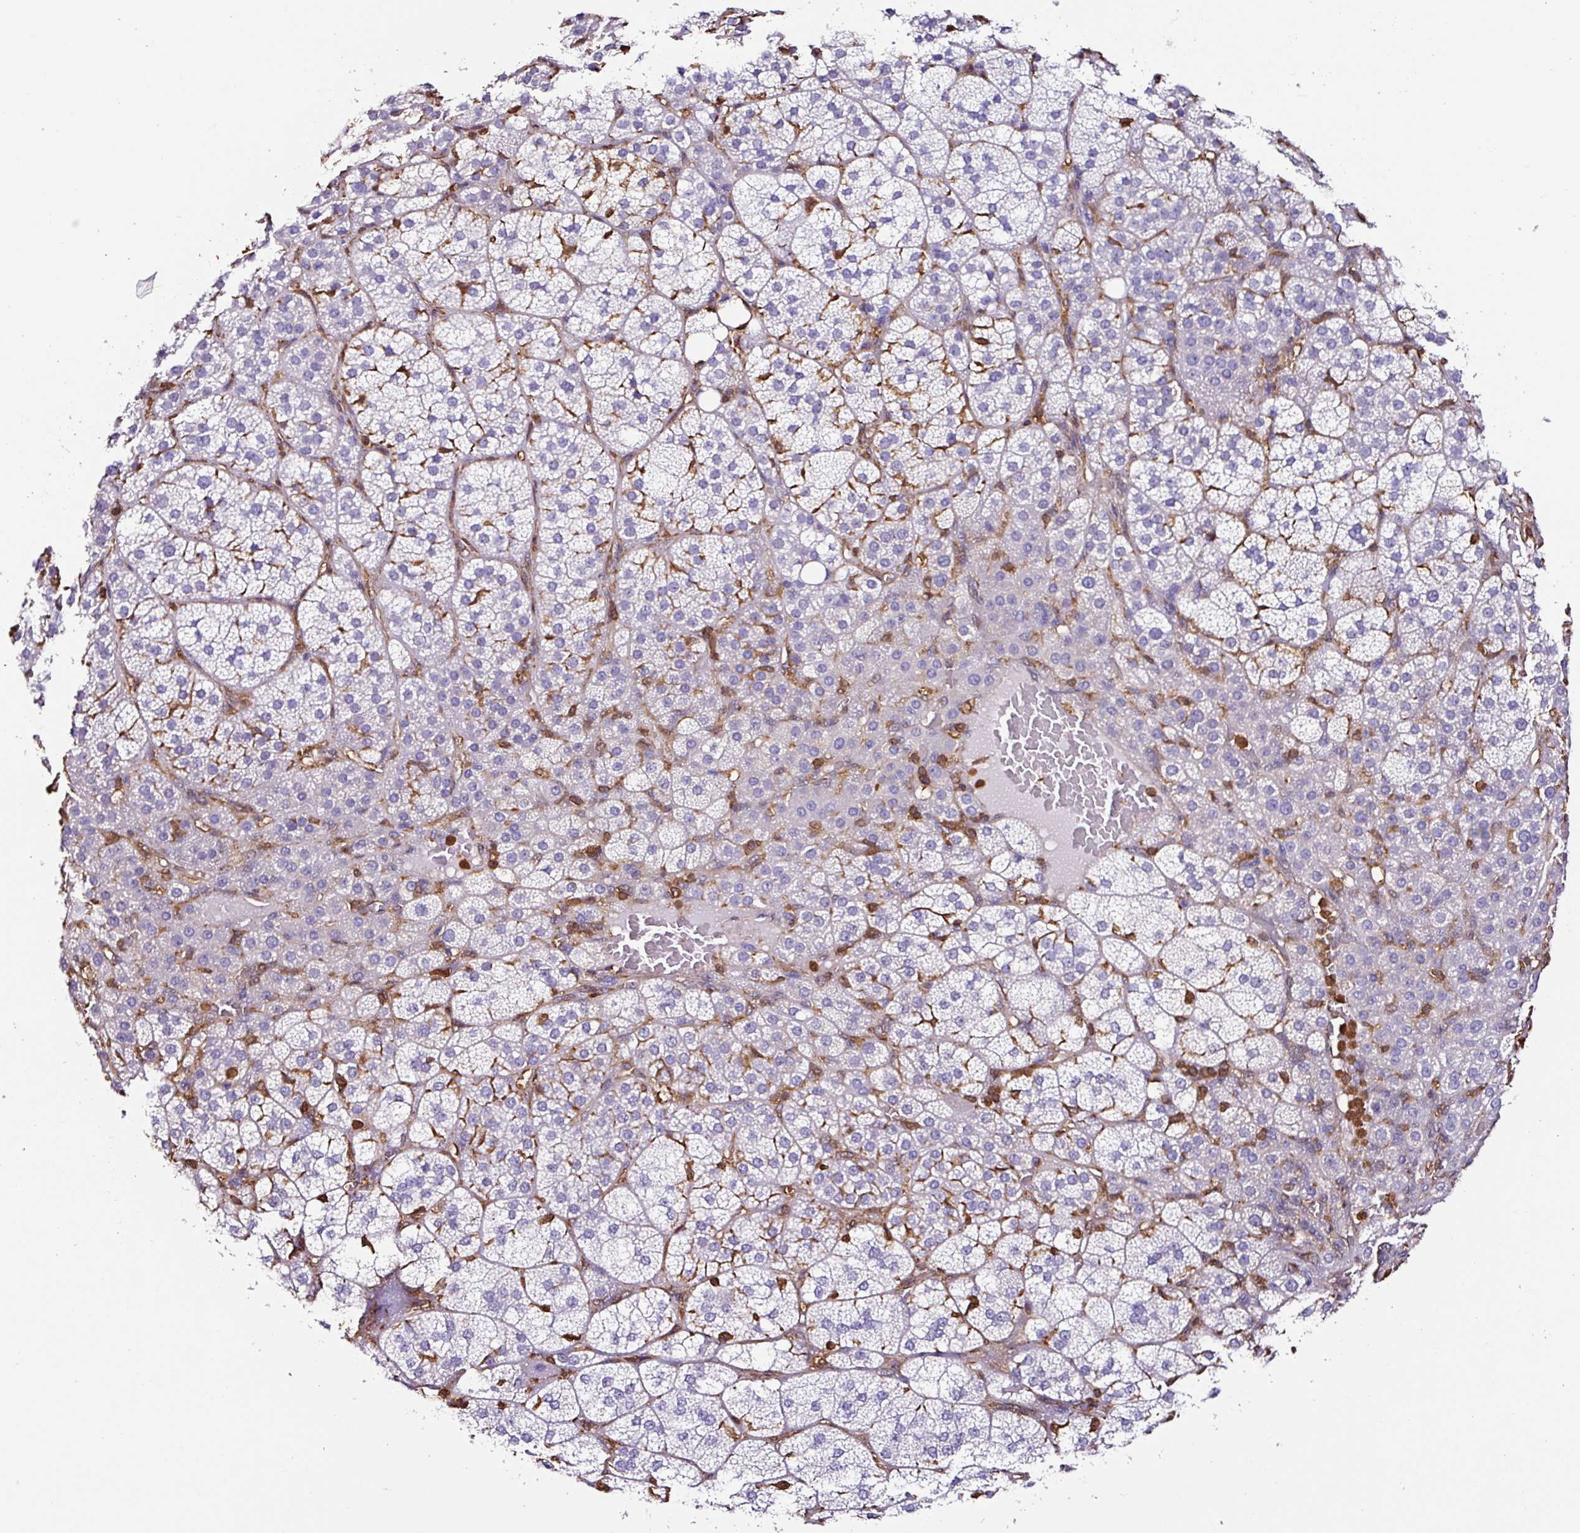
{"staining": {"intensity": "negative", "quantity": "none", "location": "none"}, "tissue": "adrenal gland", "cell_type": "Glandular cells", "image_type": "normal", "snomed": [{"axis": "morphology", "description": "Normal tissue, NOS"}, {"axis": "topography", "description": "Adrenal gland"}], "caption": "Glandular cells are negative for protein expression in normal human adrenal gland. (DAB (3,3'-diaminobenzidine) immunohistochemistry (IHC), high magnification).", "gene": "ARHGDIB", "patient": {"sex": "female", "age": 60}}